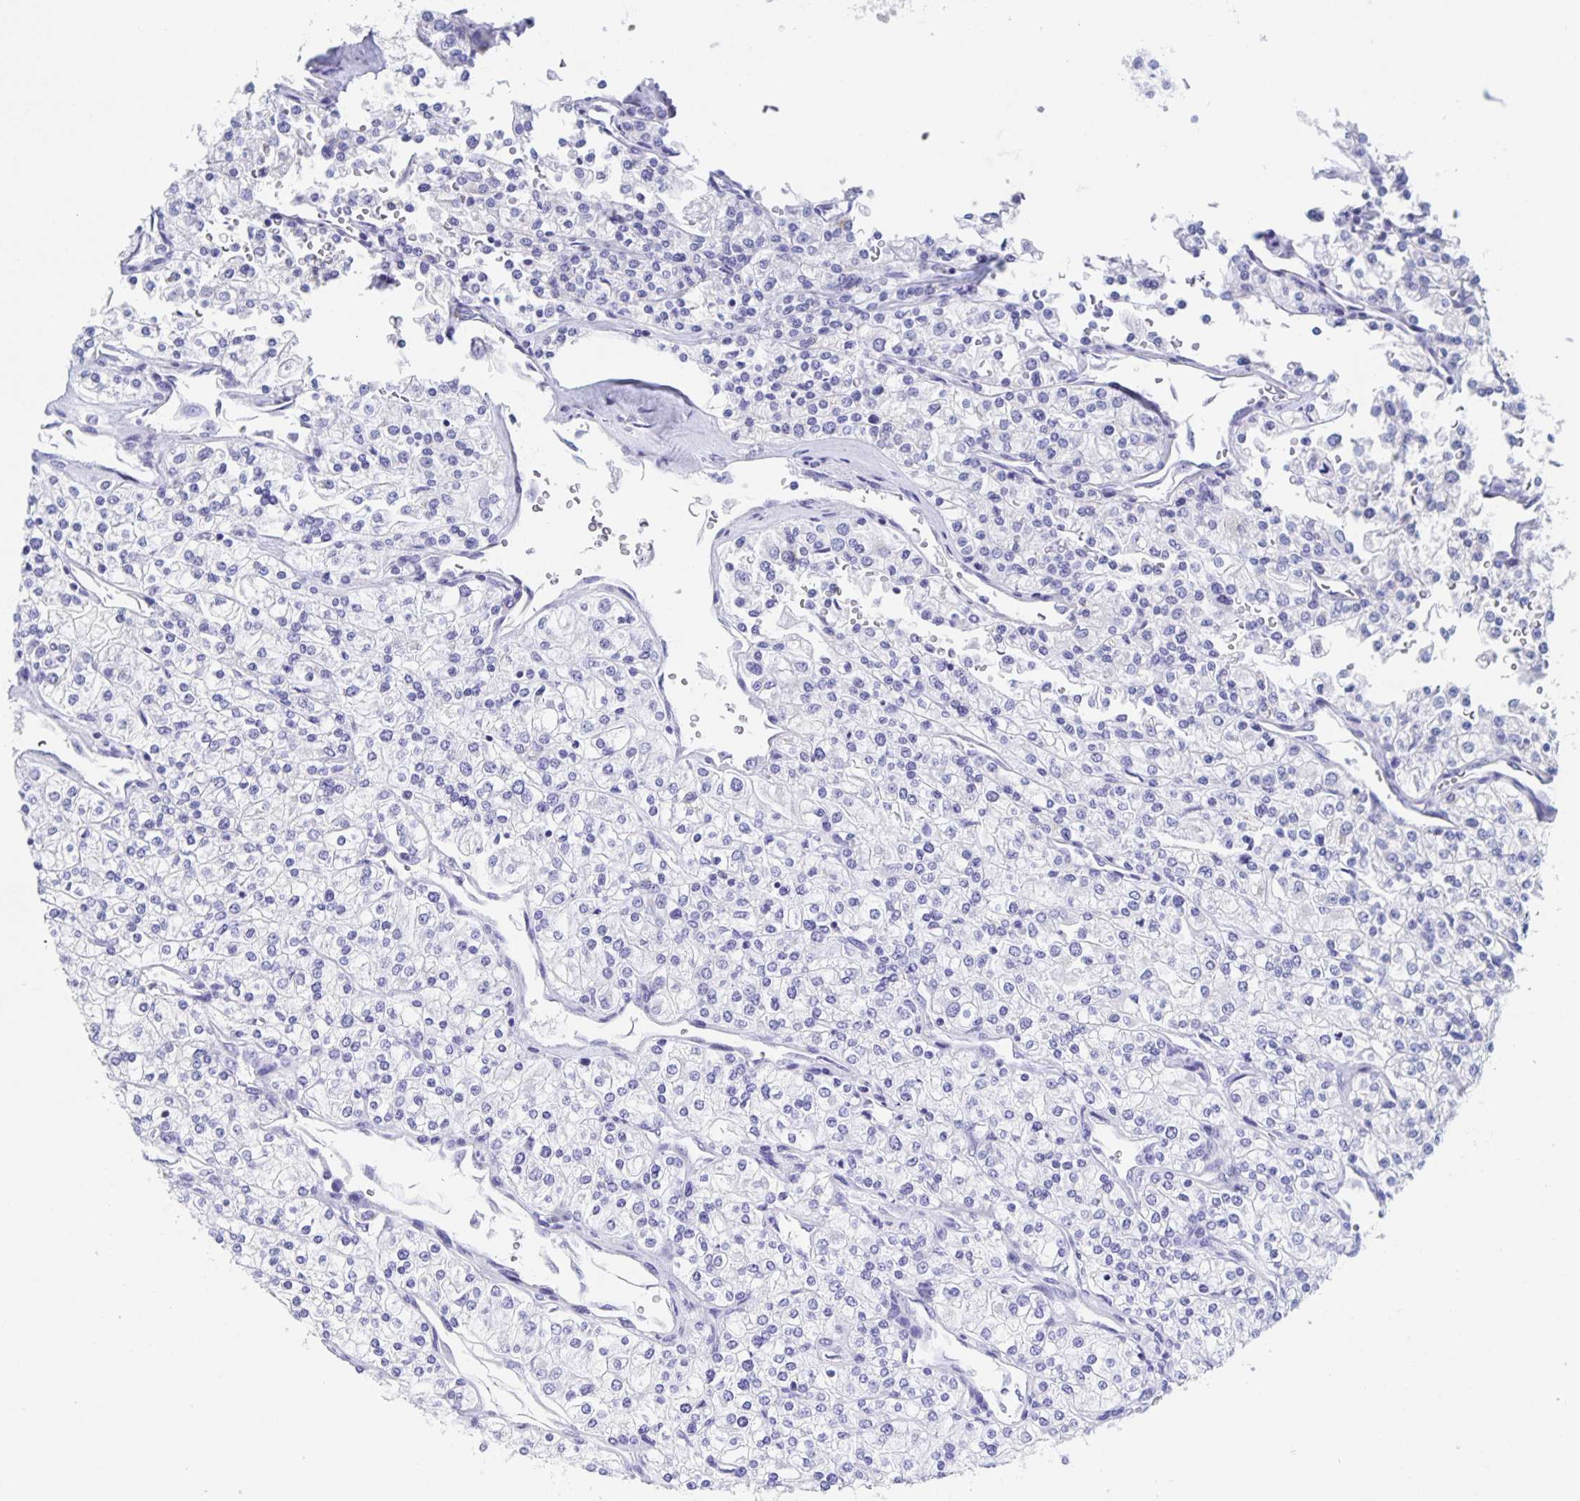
{"staining": {"intensity": "negative", "quantity": "none", "location": "none"}, "tissue": "renal cancer", "cell_type": "Tumor cells", "image_type": "cancer", "snomed": [{"axis": "morphology", "description": "Adenocarcinoma, NOS"}, {"axis": "topography", "description": "Kidney"}], "caption": "Immunohistochemistry histopathology image of neoplastic tissue: renal cancer (adenocarcinoma) stained with DAB (3,3'-diaminobenzidine) reveals no significant protein positivity in tumor cells.", "gene": "DMBT1", "patient": {"sex": "male", "age": 80}}